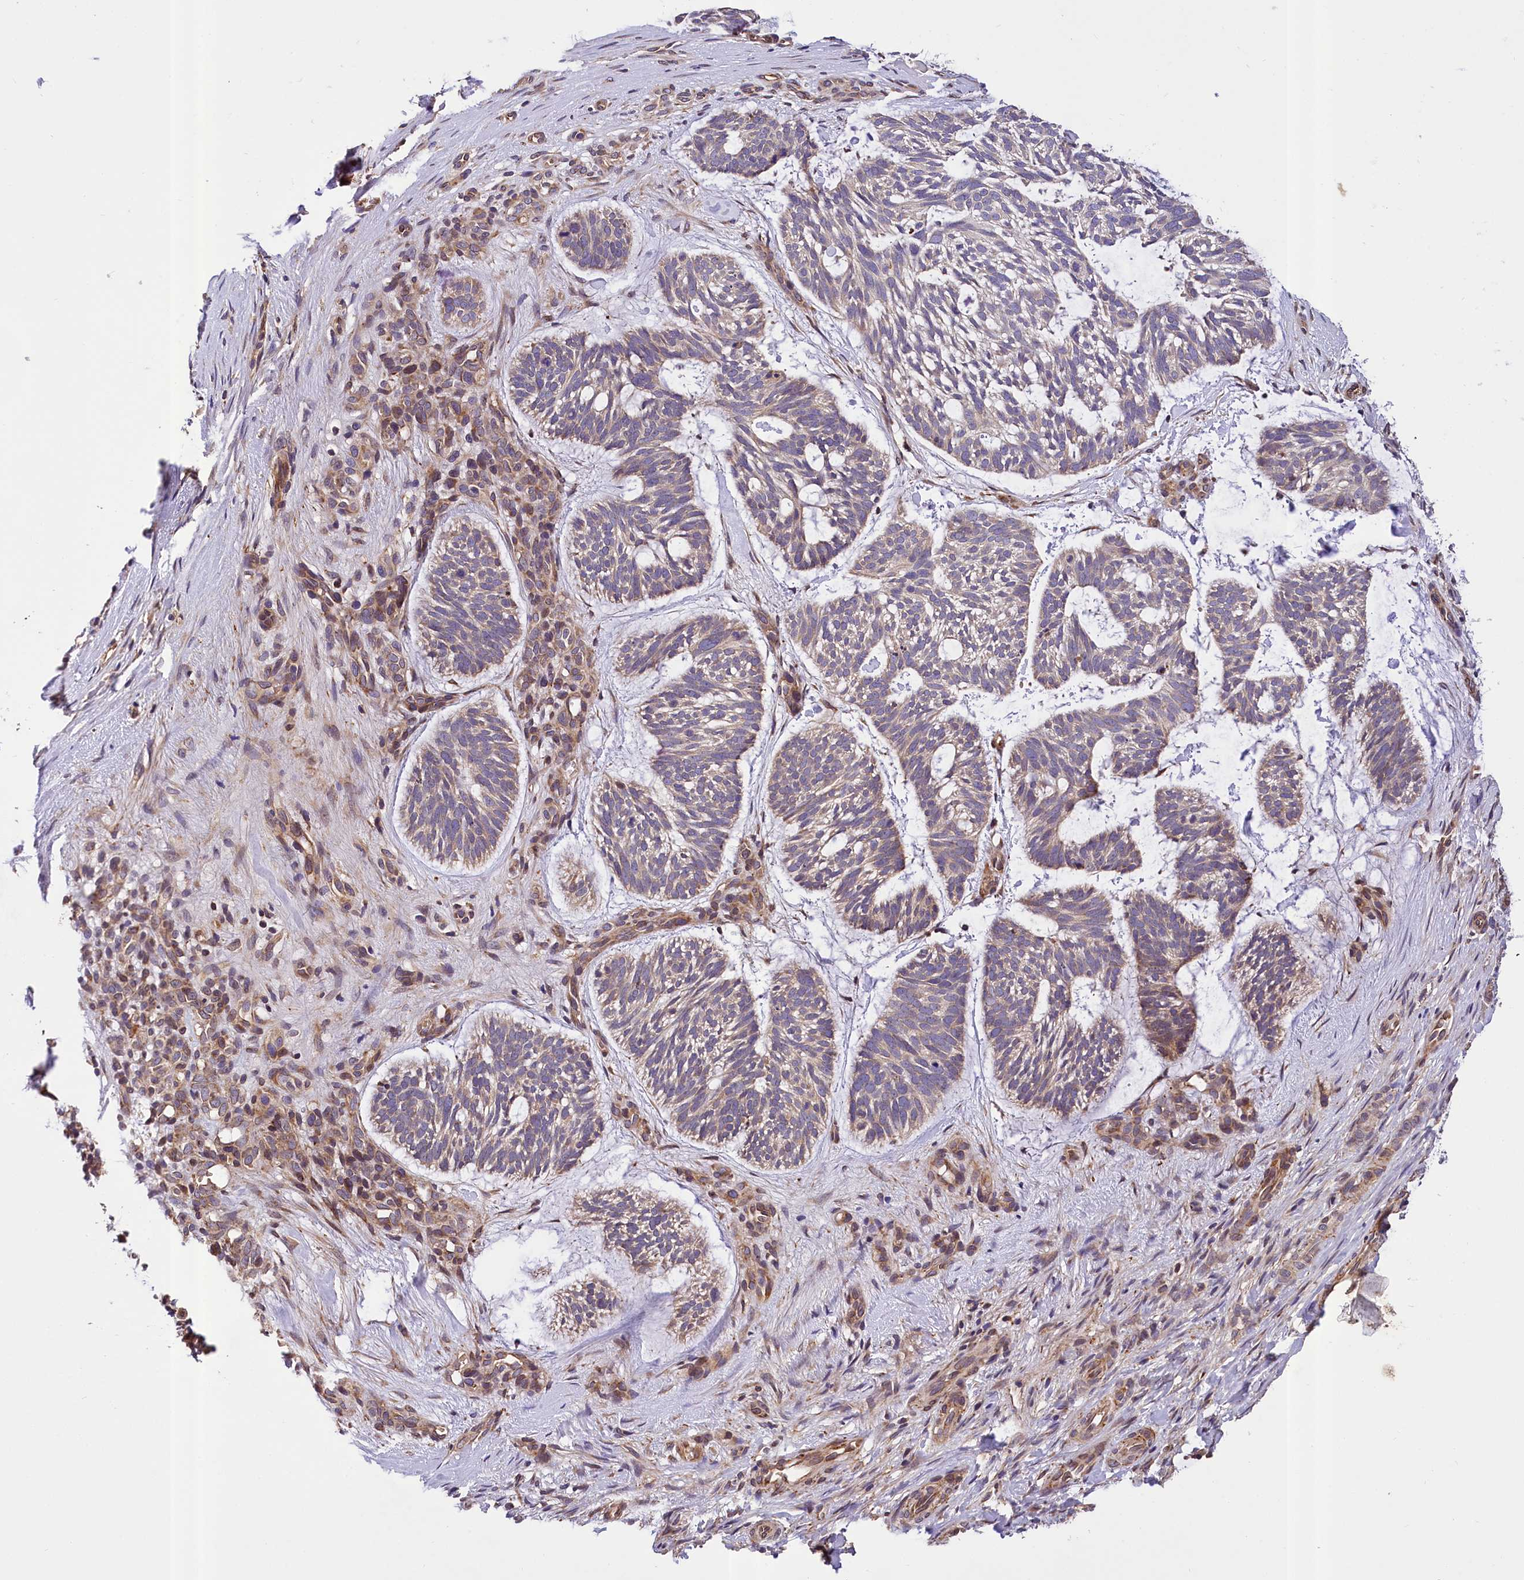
{"staining": {"intensity": "weak", "quantity": "25%-75%", "location": "cytoplasmic/membranous"}, "tissue": "skin cancer", "cell_type": "Tumor cells", "image_type": "cancer", "snomed": [{"axis": "morphology", "description": "Basal cell carcinoma"}, {"axis": "topography", "description": "Skin"}], "caption": "Immunohistochemistry histopathology image of neoplastic tissue: human basal cell carcinoma (skin) stained using IHC reveals low levels of weak protein expression localized specifically in the cytoplasmic/membranous of tumor cells, appearing as a cytoplasmic/membranous brown color.", "gene": "SUPV3L1", "patient": {"sex": "male", "age": 88}}